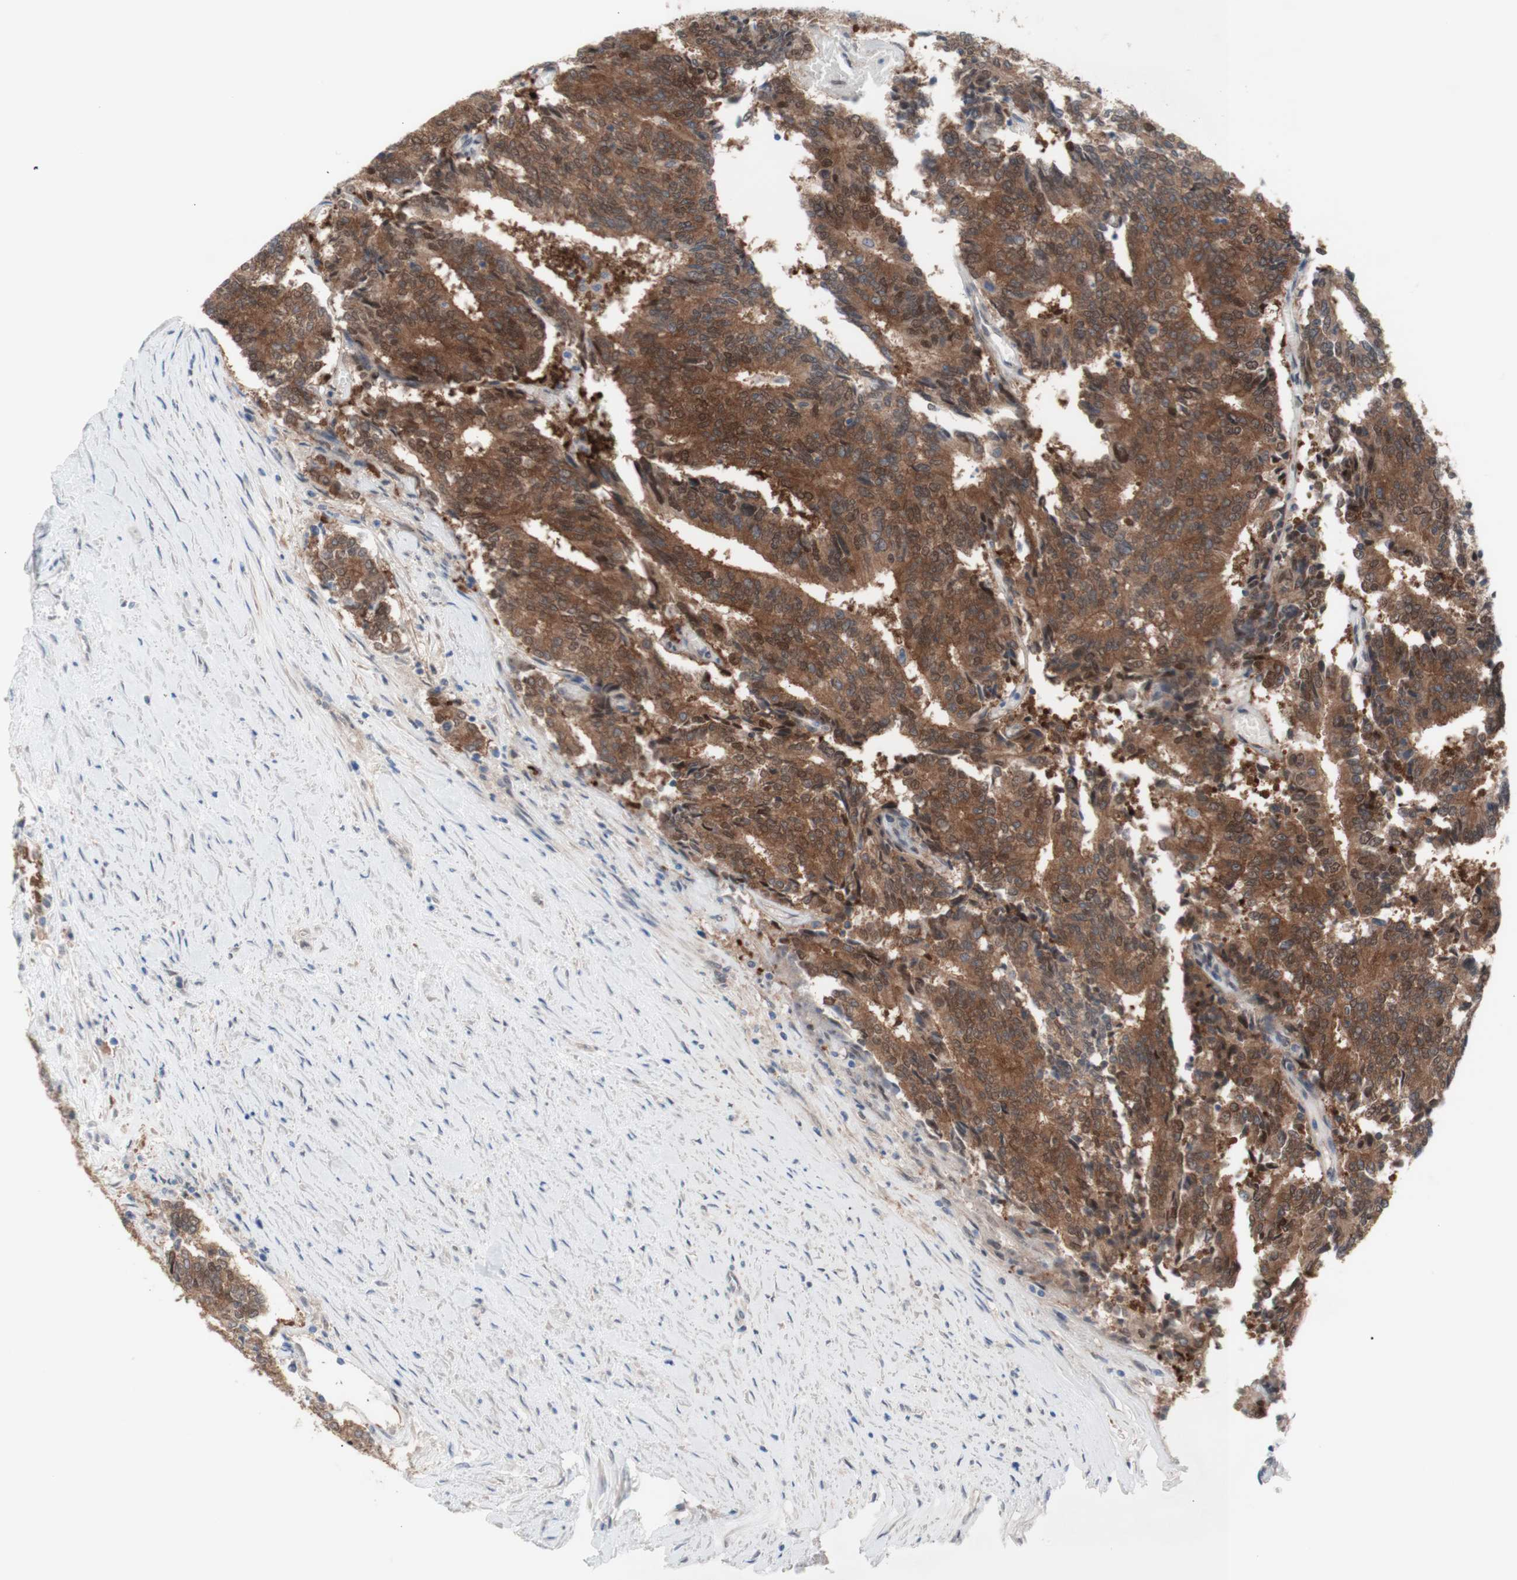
{"staining": {"intensity": "moderate", "quantity": ">75%", "location": "cytoplasmic/membranous"}, "tissue": "prostate cancer", "cell_type": "Tumor cells", "image_type": "cancer", "snomed": [{"axis": "morphology", "description": "Normal tissue, NOS"}, {"axis": "morphology", "description": "Adenocarcinoma, High grade"}, {"axis": "topography", "description": "Prostate"}, {"axis": "topography", "description": "Seminal veicle"}], "caption": "The micrograph exhibits staining of prostate cancer, revealing moderate cytoplasmic/membranous protein expression (brown color) within tumor cells.", "gene": "PRMT5", "patient": {"sex": "male", "age": 55}}